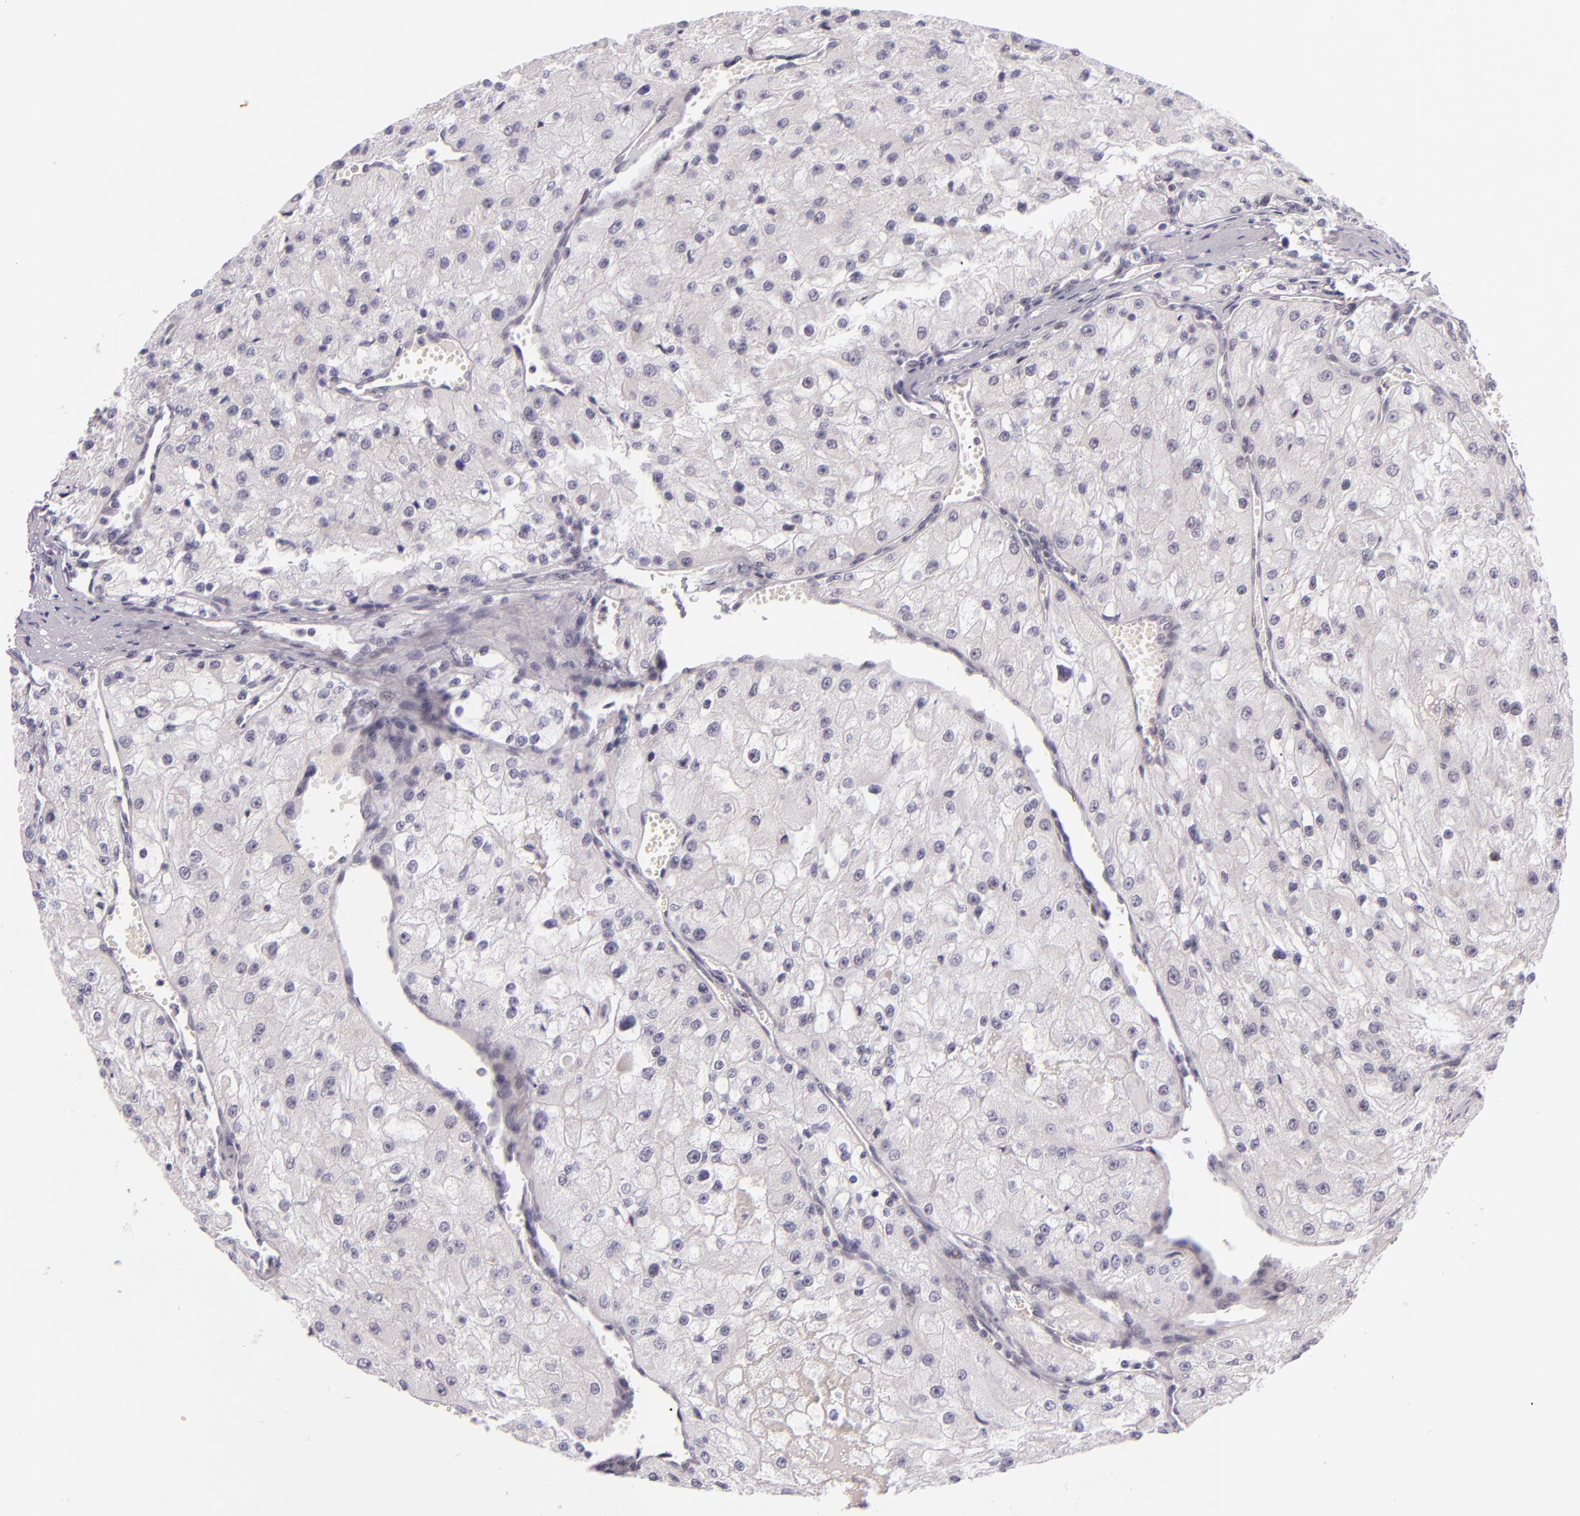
{"staining": {"intensity": "negative", "quantity": "none", "location": "none"}, "tissue": "renal cancer", "cell_type": "Tumor cells", "image_type": "cancer", "snomed": [{"axis": "morphology", "description": "Adenocarcinoma, NOS"}, {"axis": "topography", "description": "Kidney"}], "caption": "This is a photomicrograph of immunohistochemistry (IHC) staining of adenocarcinoma (renal), which shows no expression in tumor cells.", "gene": "BCL3", "patient": {"sex": "female", "age": 74}}